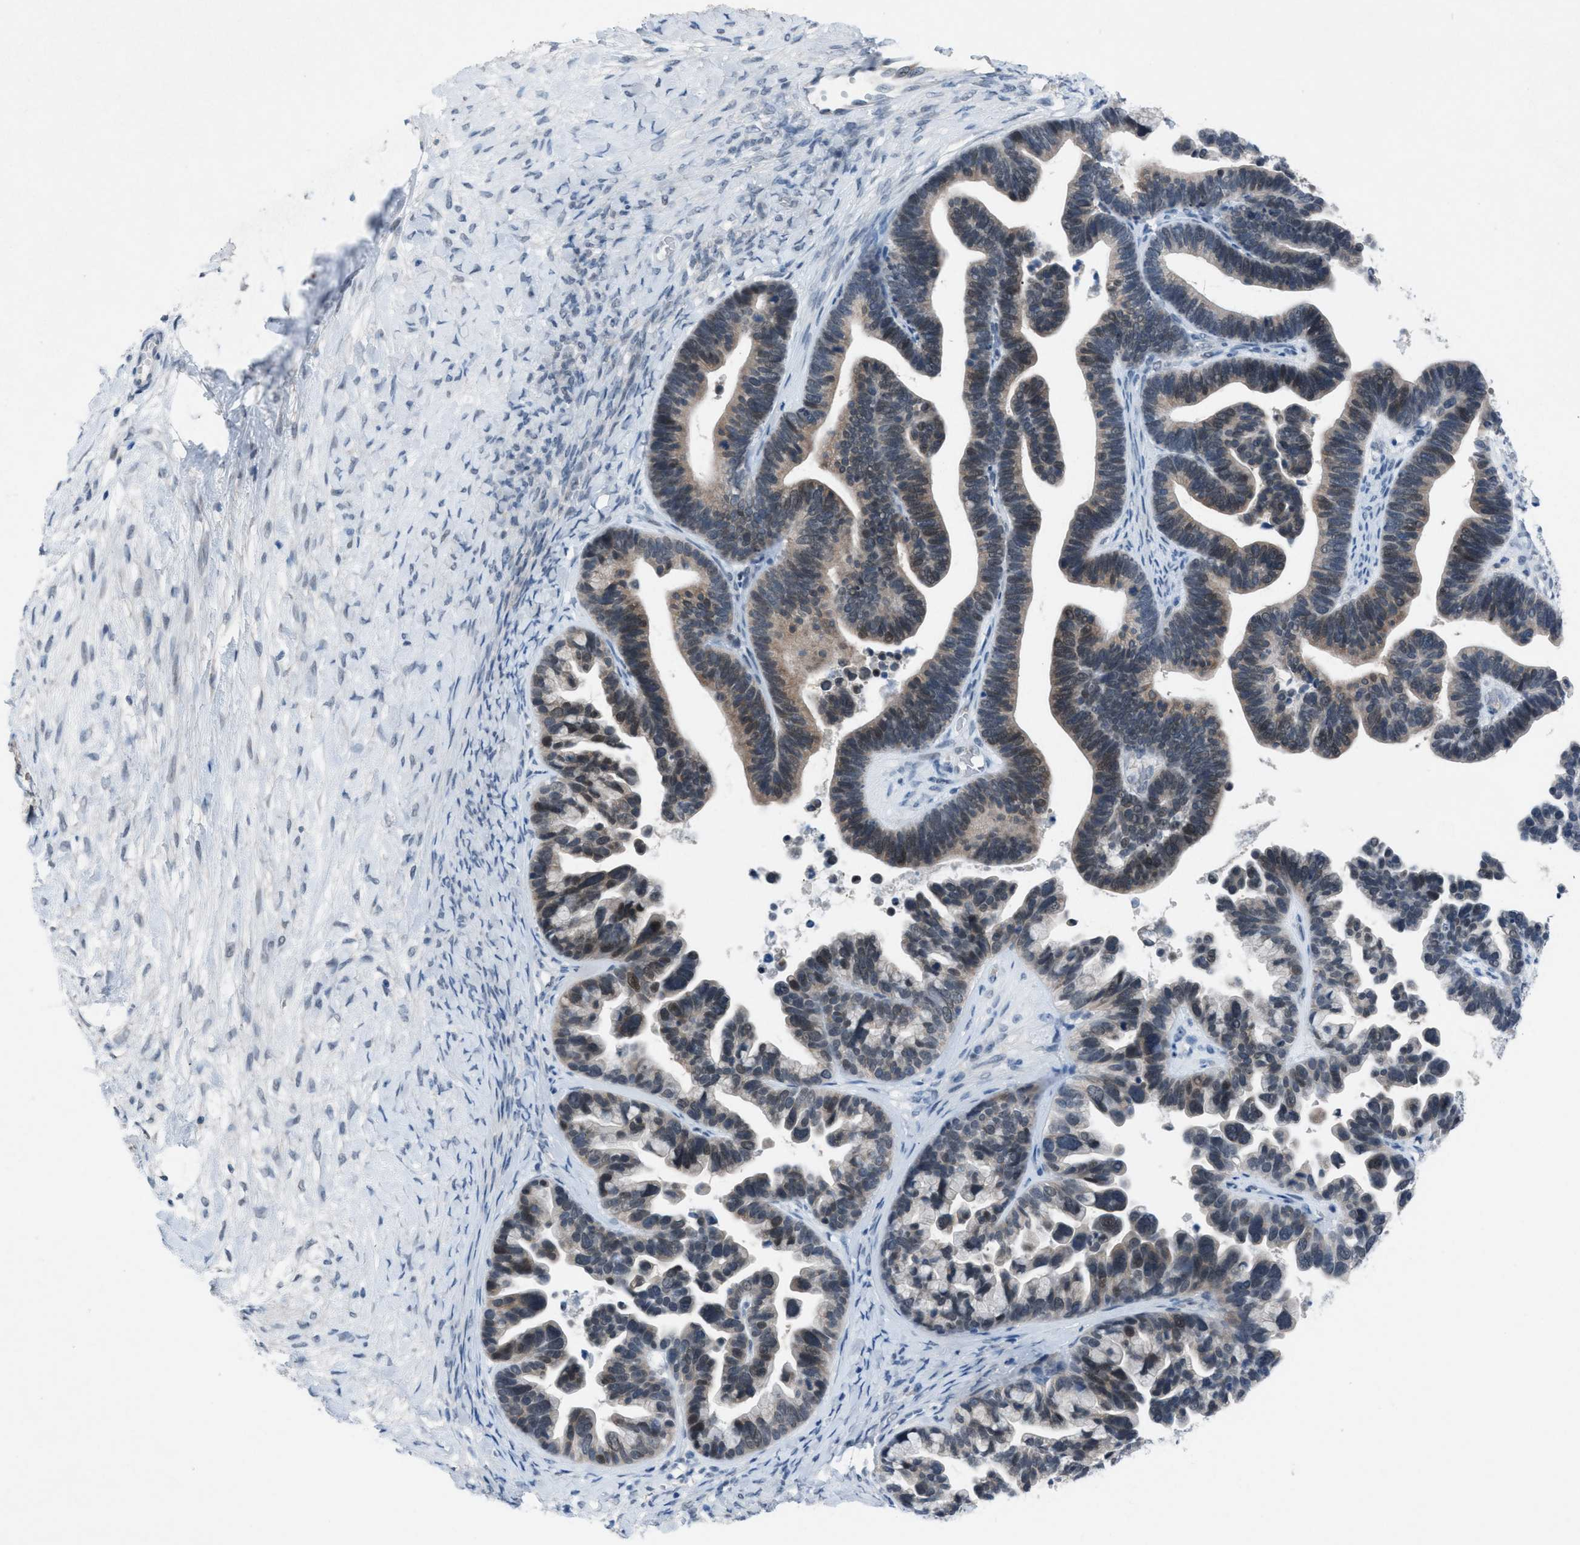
{"staining": {"intensity": "weak", "quantity": "25%-75%", "location": "cytoplasmic/membranous,nuclear"}, "tissue": "ovarian cancer", "cell_type": "Tumor cells", "image_type": "cancer", "snomed": [{"axis": "morphology", "description": "Cystadenocarcinoma, serous, NOS"}, {"axis": "topography", "description": "Ovary"}], "caption": "This image exhibits serous cystadenocarcinoma (ovarian) stained with immunohistochemistry (IHC) to label a protein in brown. The cytoplasmic/membranous and nuclear of tumor cells show weak positivity for the protein. Nuclei are counter-stained blue.", "gene": "ANAPC11", "patient": {"sex": "female", "age": 56}}